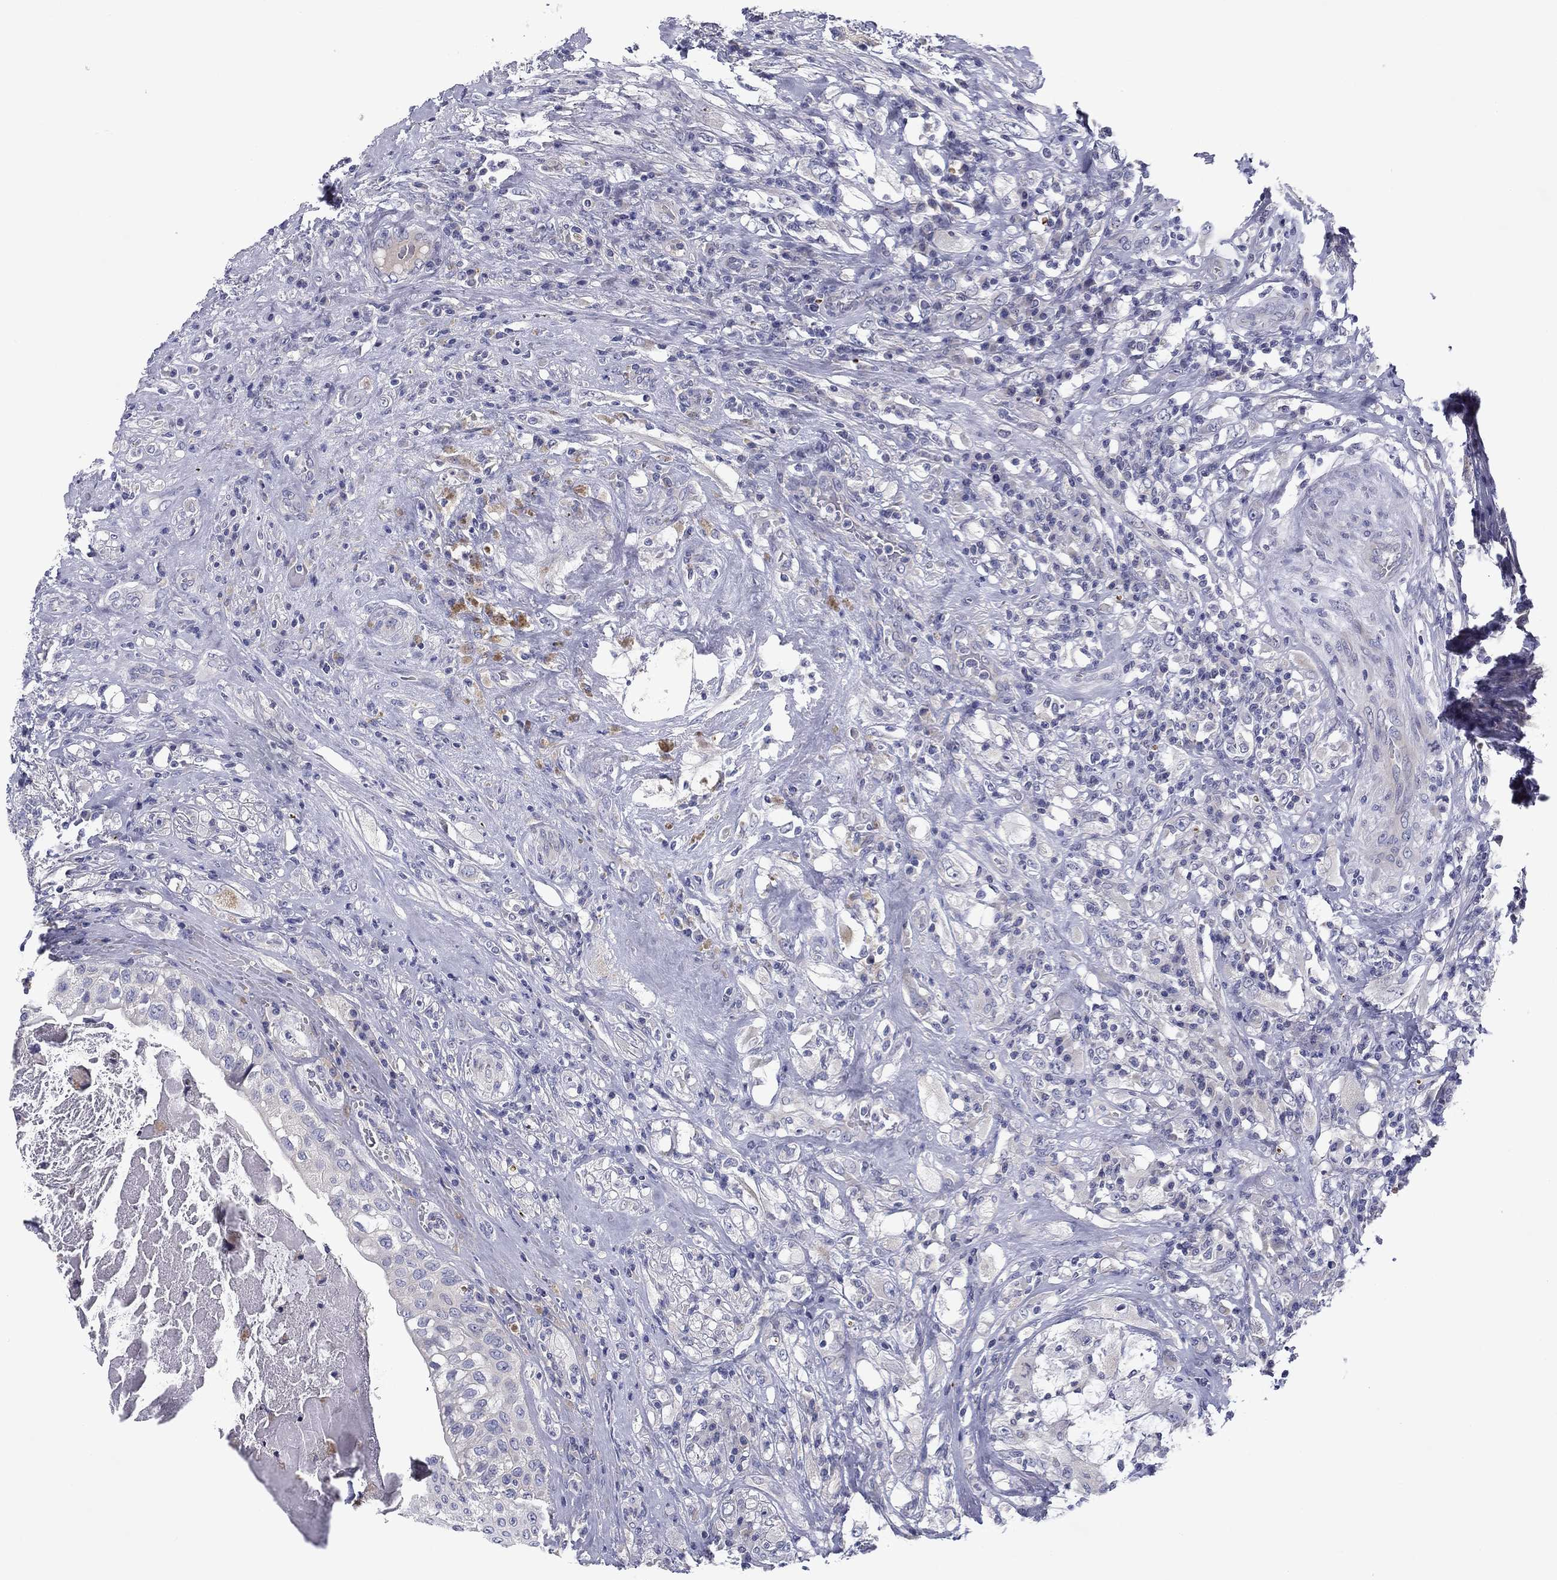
{"staining": {"intensity": "negative", "quantity": "none", "location": "none"}, "tissue": "testis cancer", "cell_type": "Tumor cells", "image_type": "cancer", "snomed": [{"axis": "morphology", "description": "Necrosis, NOS"}, {"axis": "morphology", "description": "Carcinoma, Embryonal, NOS"}, {"axis": "topography", "description": "Testis"}], "caption": "There is no significant expression in tumor cells of testis cancer.", "gene": "SPATA7", "patient": {"sex": "male", "age": 19}}